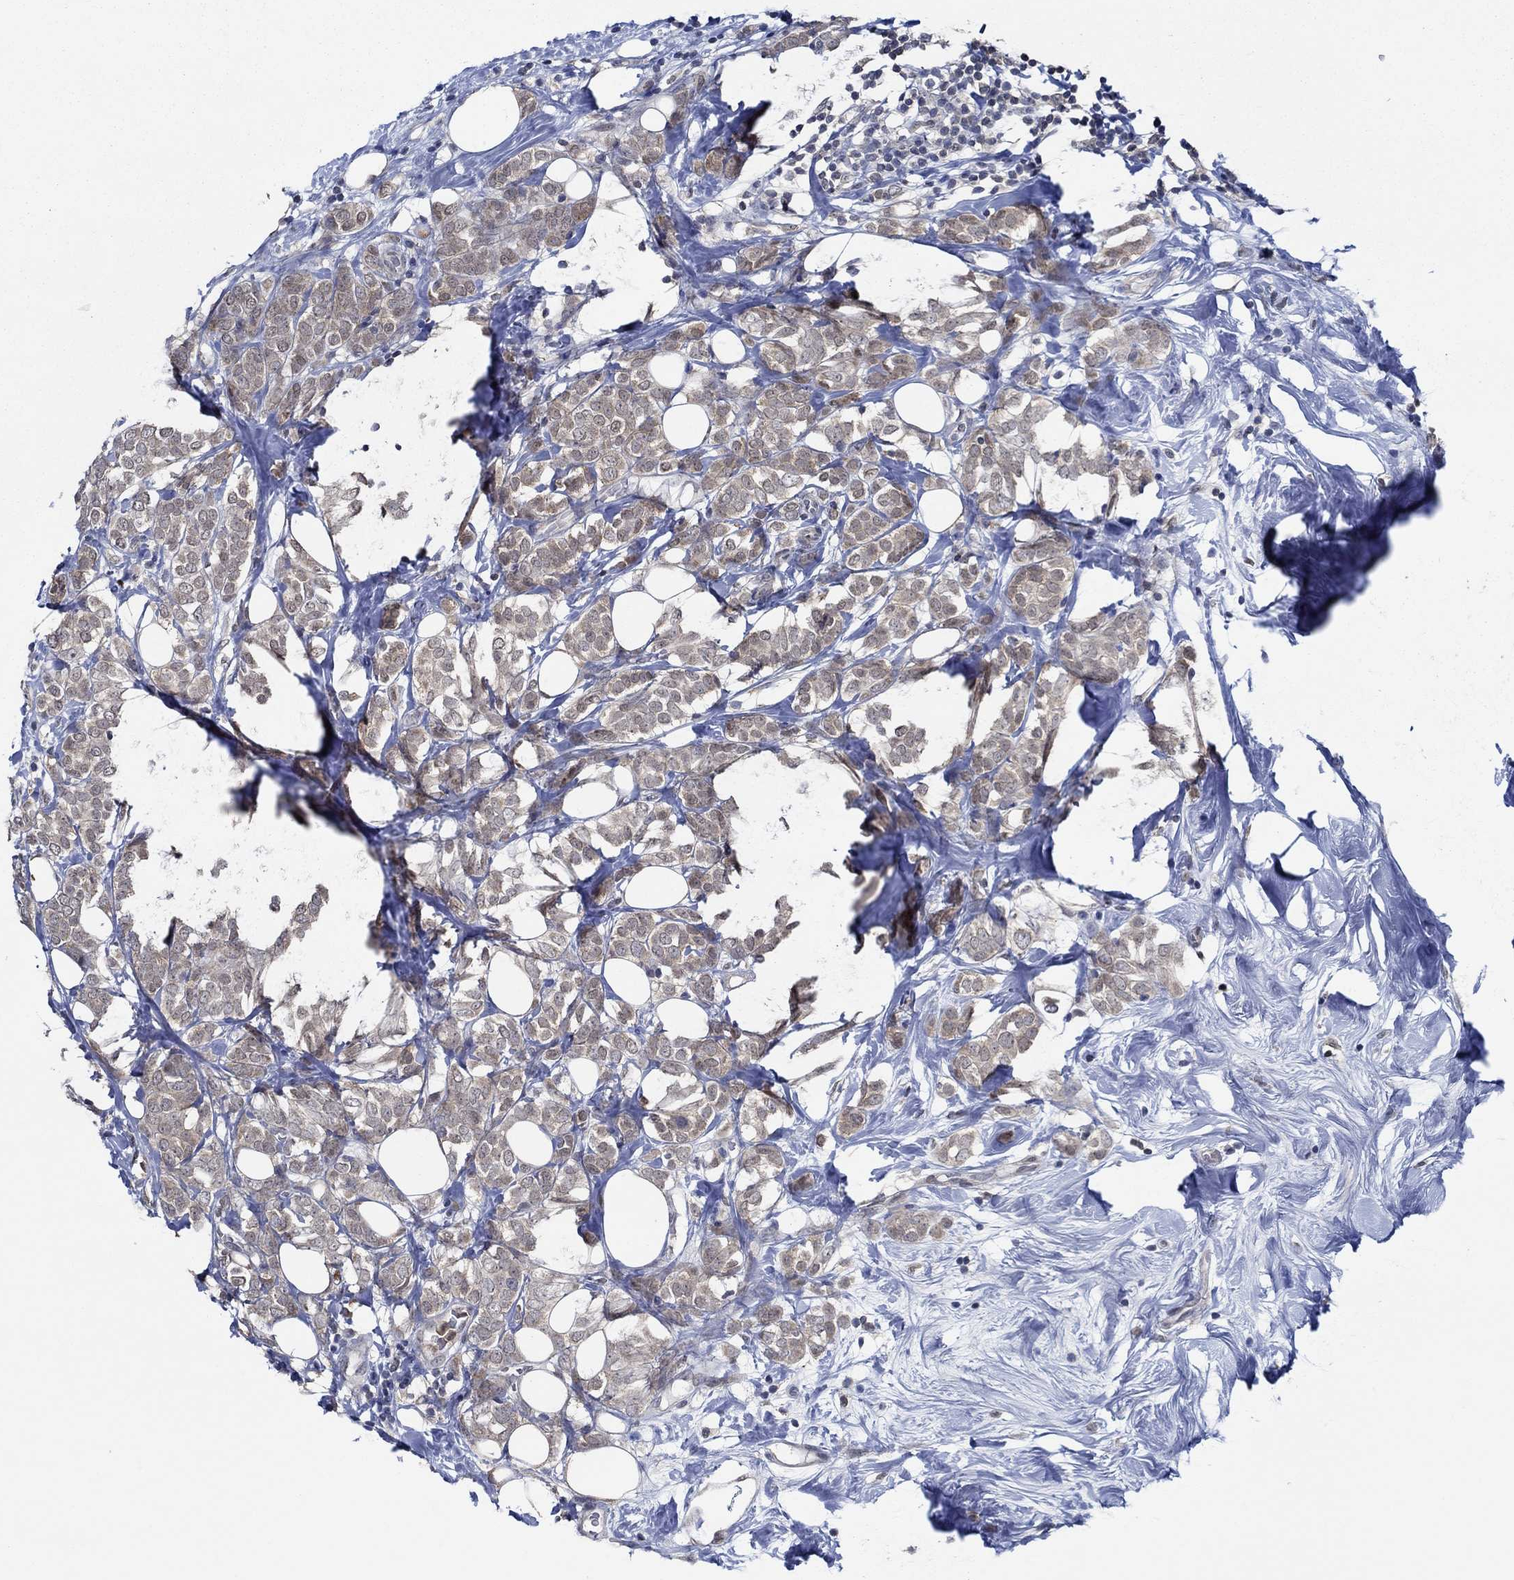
{"staining": {"intensity": "weak", "quantity": "<25%", "location": "cytoplasmic/membranous"}, "tissue": "breast cancer", "cell_type": "Tumor cells", "image_type": "cancer", "snomed": [{"axis": "morphology", "description": "Lobular carcinoma"}, {"axis": "topography", "description": "Breast"}], "caption": "Immunohistochemical staining of lobular carcinoma (breast) reveals no significant expression in tumor cells.", "gene": "DACT1", "patient": {"sex": "female", "age": 49}}